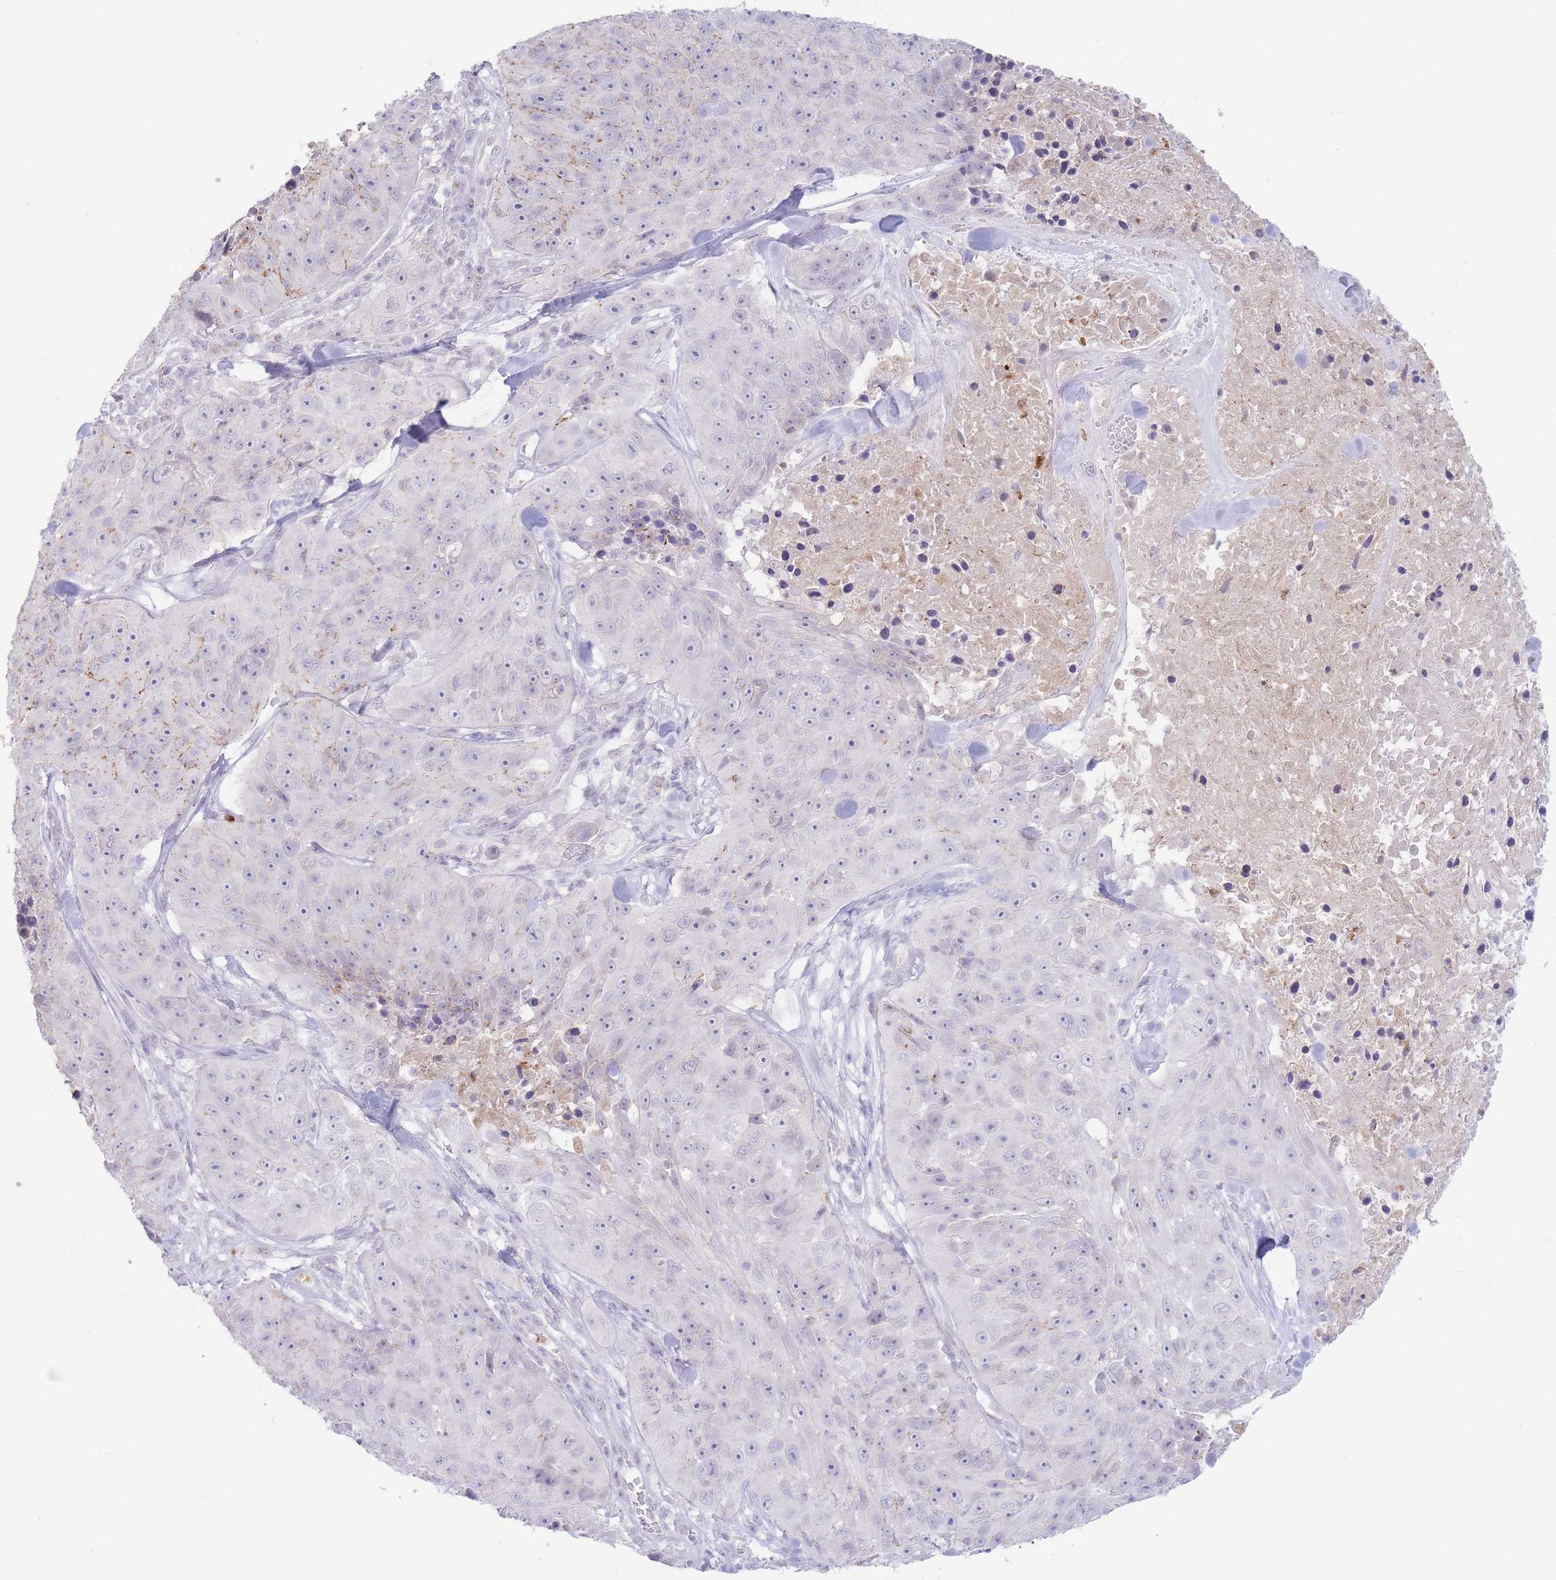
{"staining": {"intensity": "weak", "quantity": "<25%", "location": "cytoplasmic/membranous"}, "tissue": "skin cancer", "cell_type": "Tumor cells", "image_type": "cancer", "snomed": [{"axis": "morphology", "description": "Squamous cell carcinoma, NOS"}, {"axis": "topography", "description": "Skin"}], "caption": "DAB immunohistochemical staining of squamous cell carcinoma (skin) displays no significant expression in tumor cells. Nuclei are stained in blue.", "gene": "LCLAT1", "patient": {"sex": "female", "age": 87}}